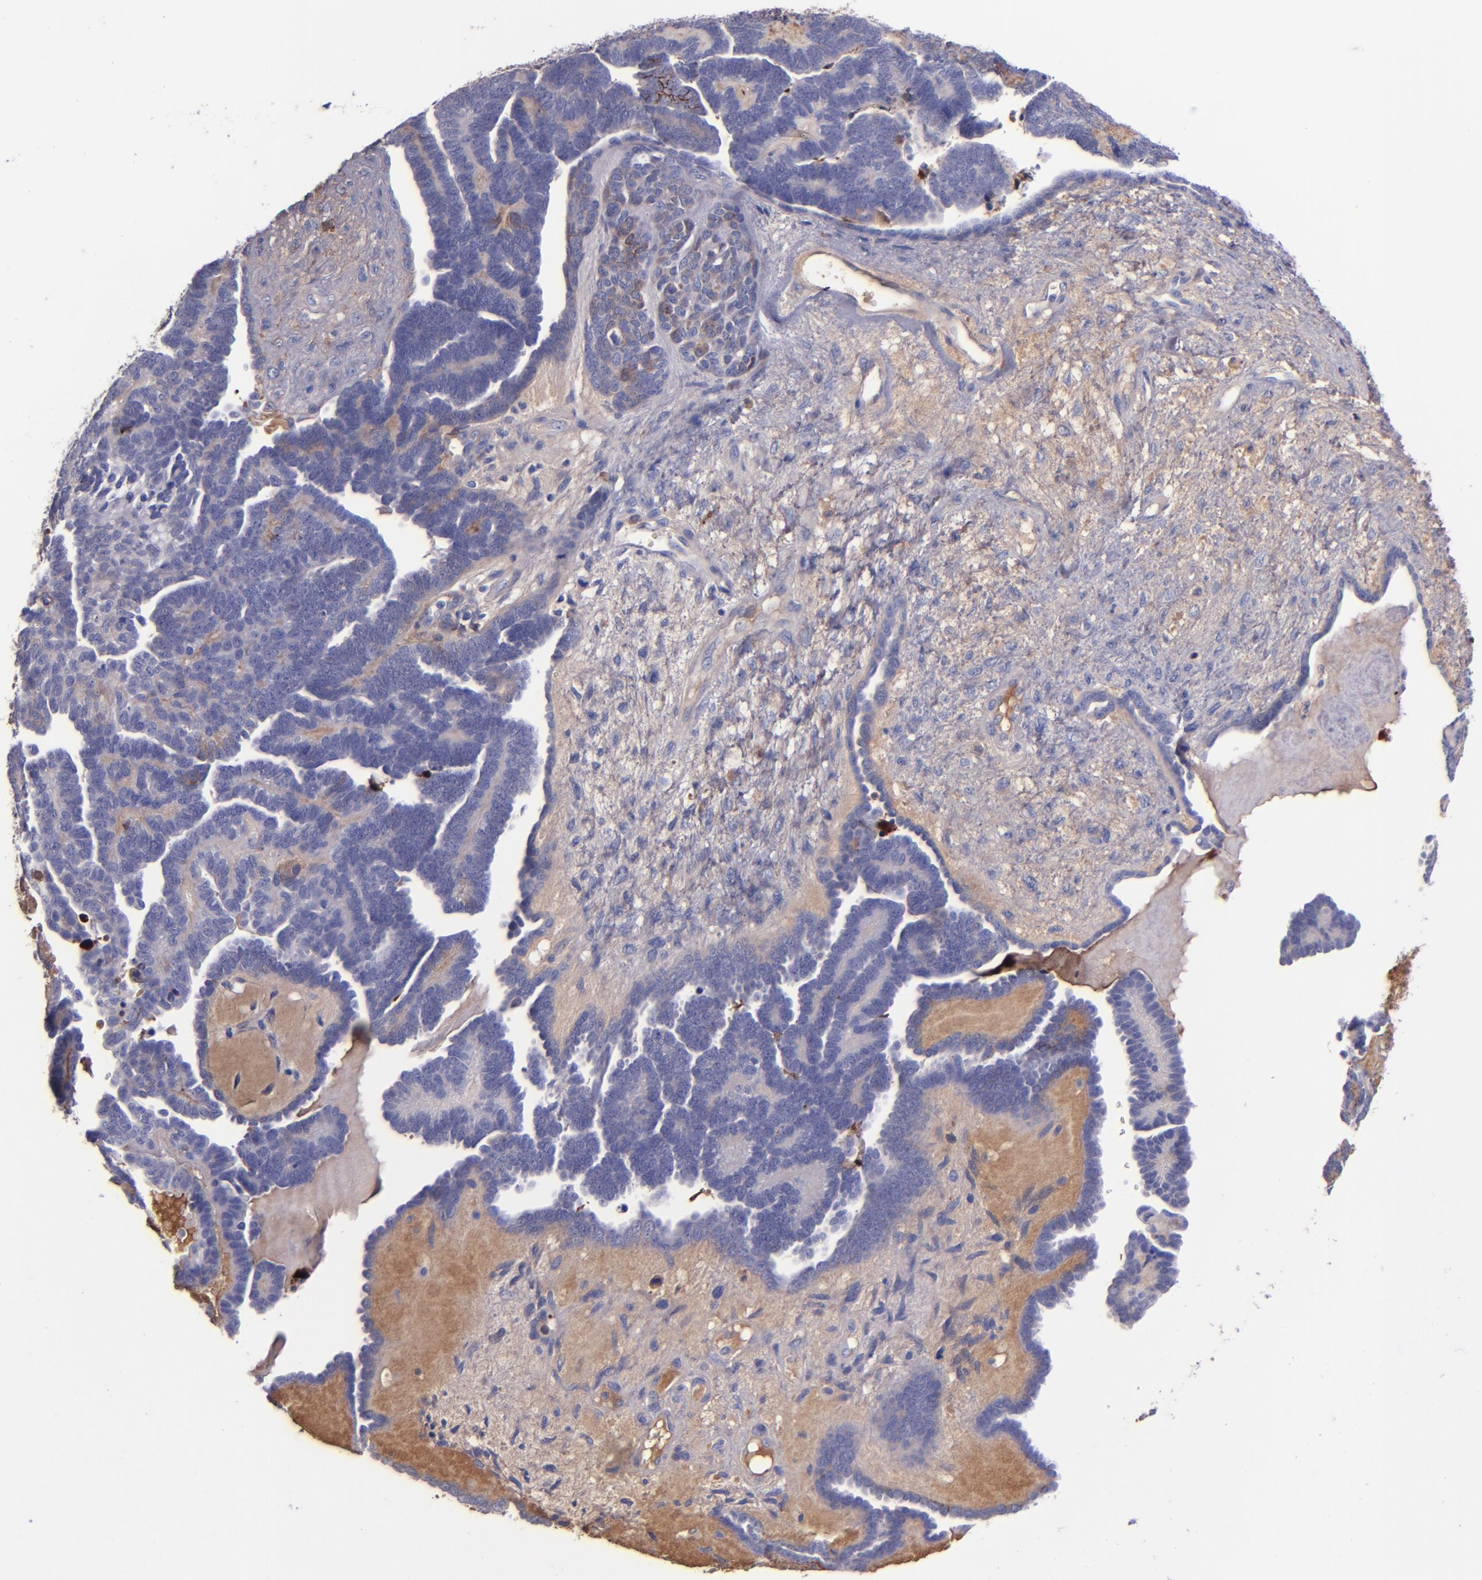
{"staining": {"intensity": "weak", "quantity": "25%-75%", "location": "cytoplasmic/membranous"}, "tissue": "endometrial cancer", "cell_type": "Tumor cells", "image_type": "cancer", "snomed": [{"axis": "morphology", "description": "Neoplasm, malignant, NOS"}, {"axis": "topography", "description": "Endometrium"}], "caption": "Immunohistochemical staining of human malignant neoplasm (endometrial) exhibits low levels of weak cytoplasmic/membranous positivity in about 25%-75% of tumor cells.", "gene": "KNG1", "patient": {"sex": "female", "age": 74}}